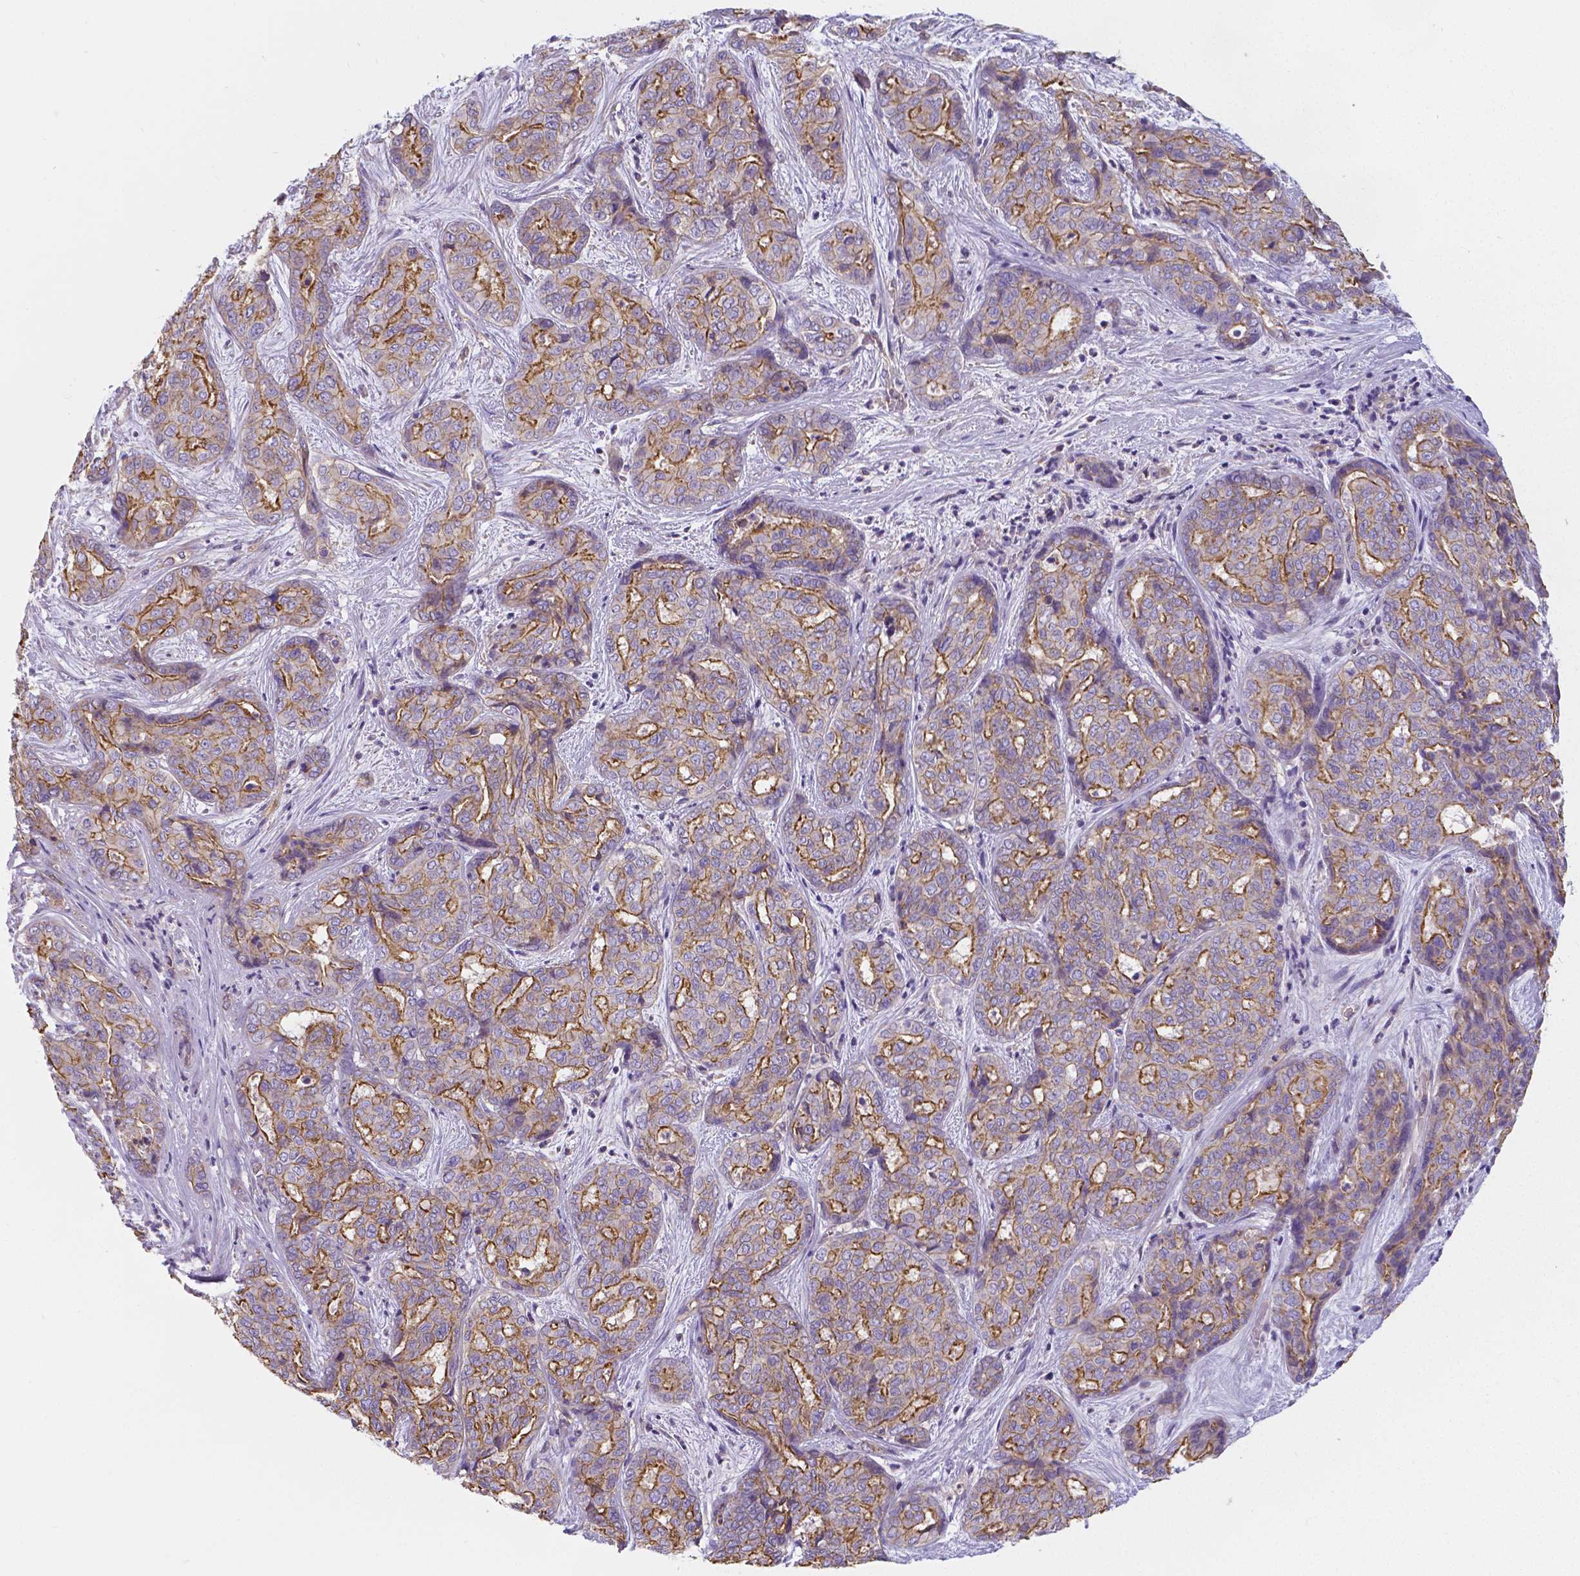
{"staining": {"intensity": "strong", "quantity": "25%-75%", "location": "cytoplasmic/membranous"}, "tissue": "liver cancer", "cell_type": "Tumor cells", "image_type": "cancer", "snomed": [{"axis": "morphology", "description": "Cholangiocarcinoma"}, {"axis": "topography", "description": "Liver"}], "caption": "Strong cytoplasmic/membranous protein expression is appreciated in approximately 25%-75% of tumor cells in liver cancer.", "gene": "CRMP1", "patient": {"sex": "female", "age": 64}}